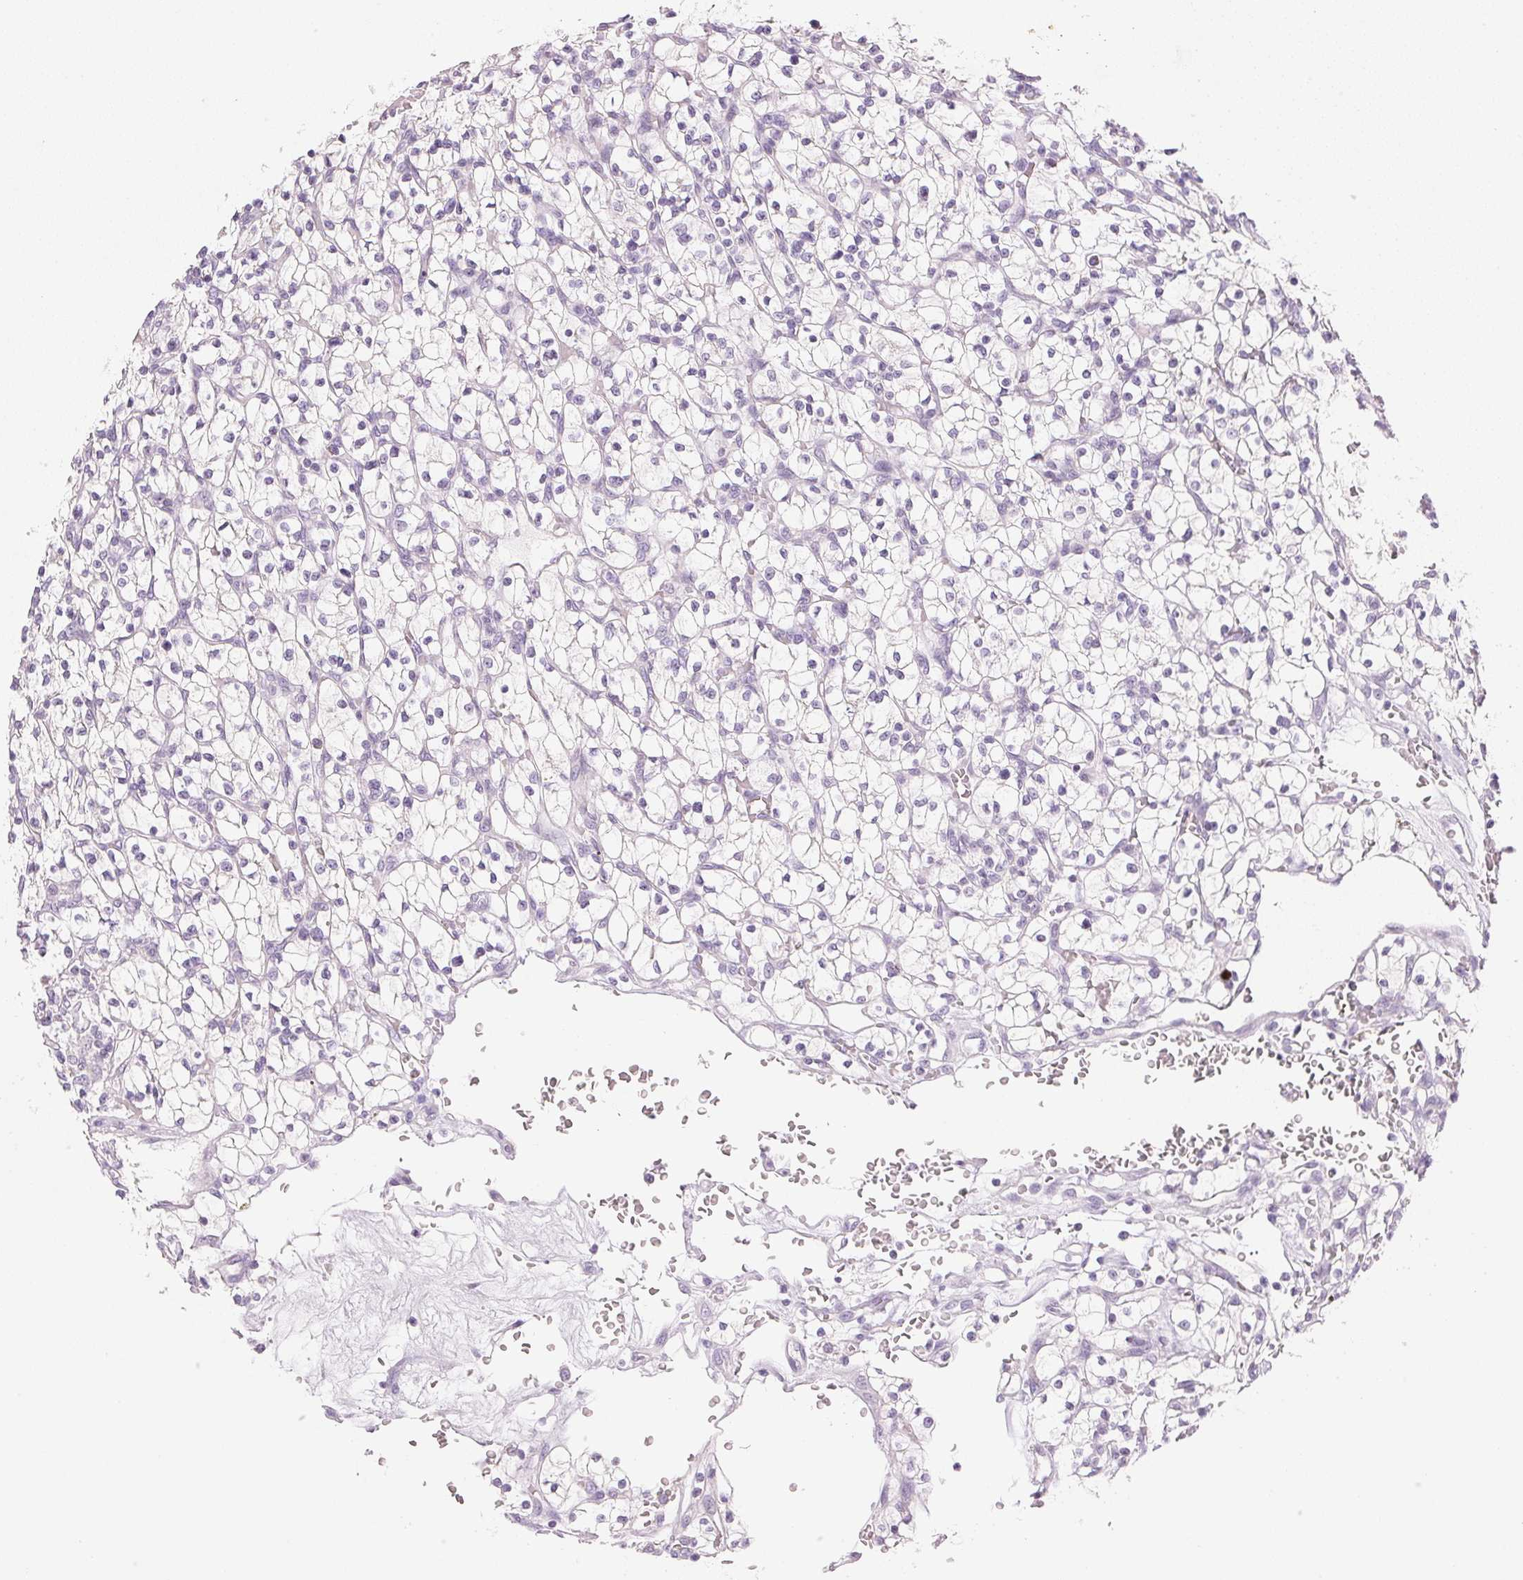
{"staining": {"intensity": "negative", "quantity": "none", "location": "none"}, "tissue": "renal cancer", "cell_type": "Tumor cells", "image_type": "cancer", "snomed": [{"axis": "morphology", "description": "Adenocarcinoma, NOS"}, {"axis": "topography", "description": "Kidney"}], "caption": "The histopathology image exhibits no staining of tumor cells in adenocarcinoma (renal).", "gene": "CYP11B1", "patient": {"sex": "female", "age": 64}}